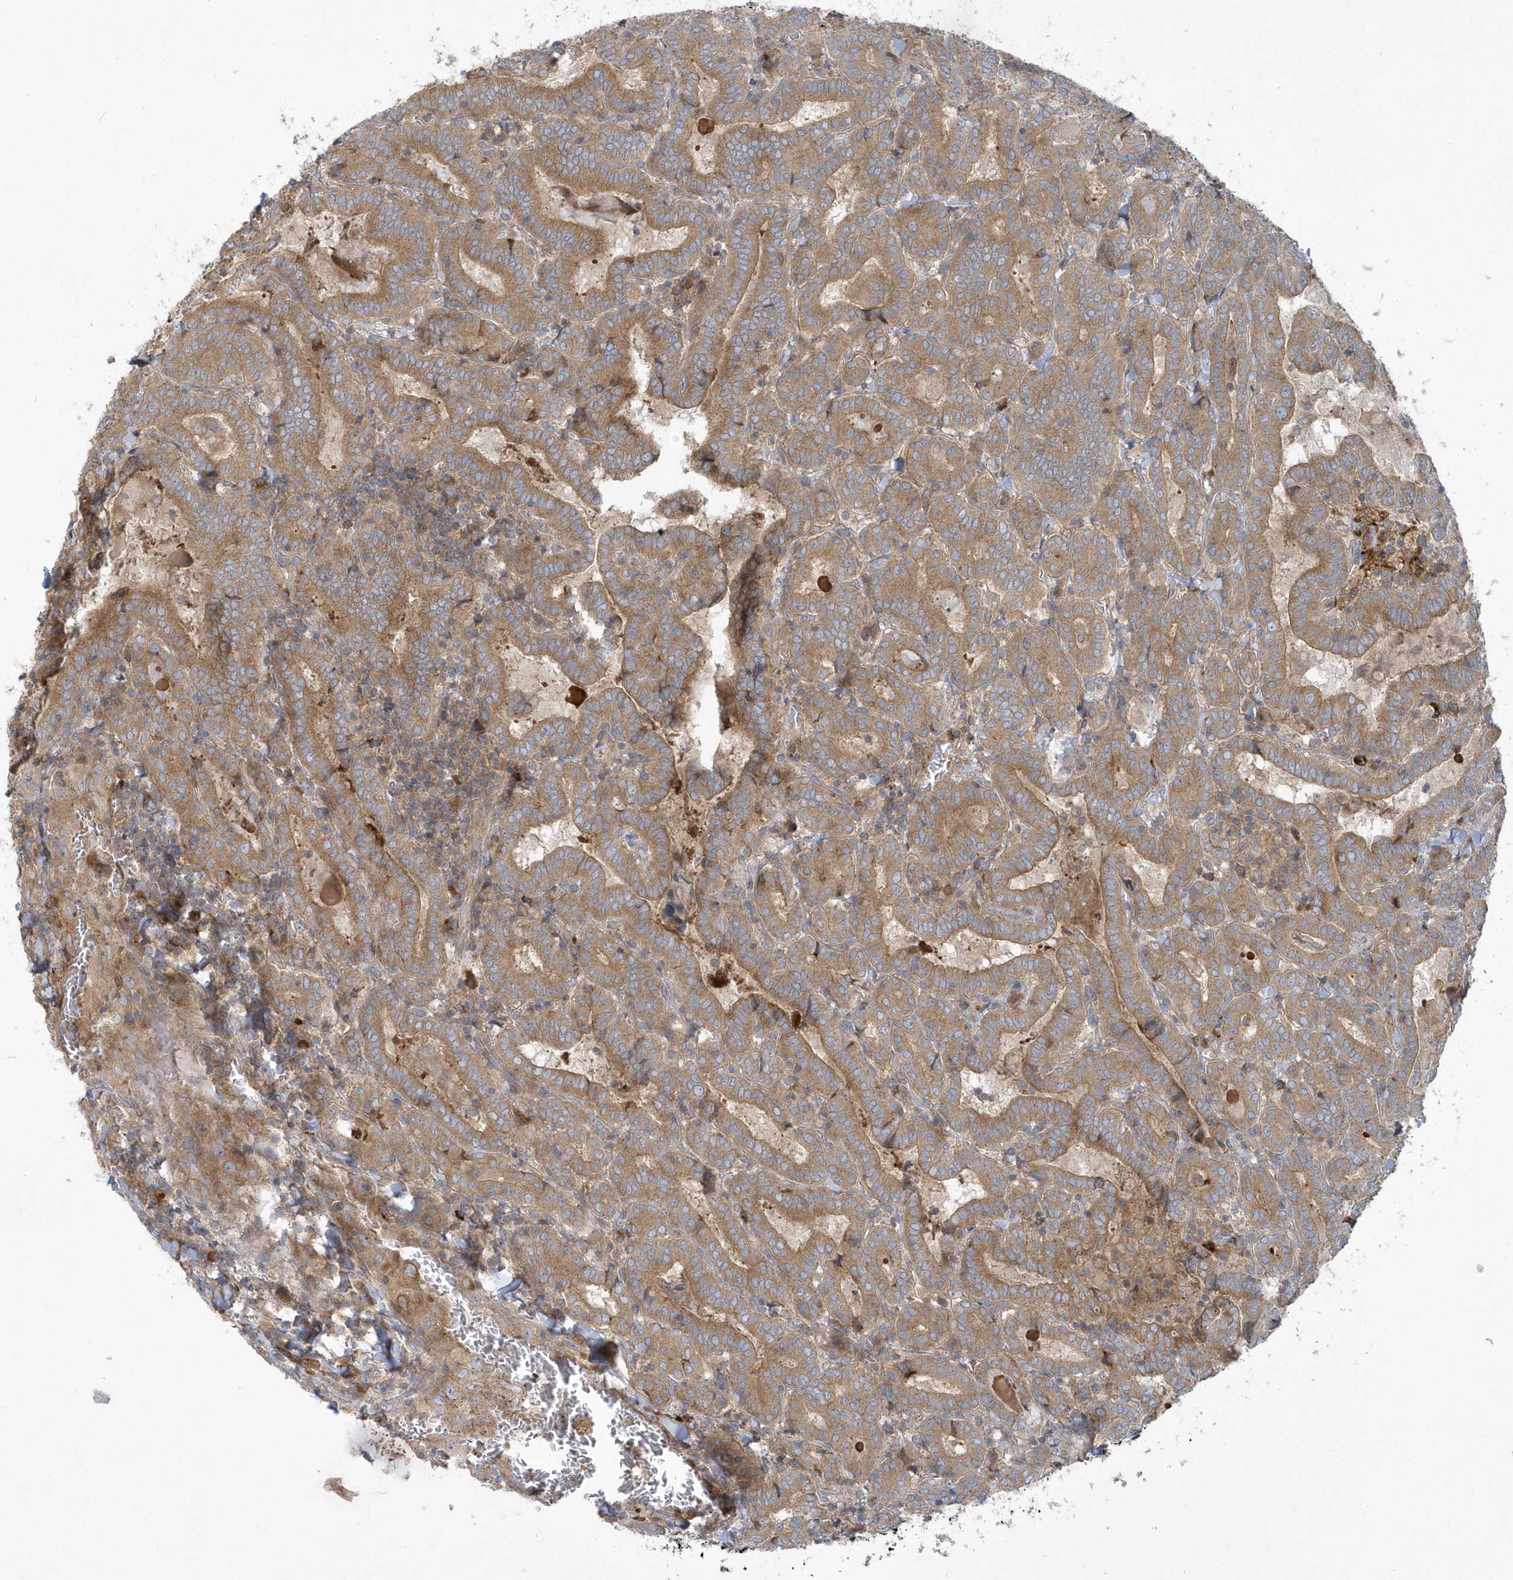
{"staining": {"intensity": "moderate", "quantity": ">75%", "location": "cytoplasmic/membranous"}, "tissue": "thyroid cancer", "cell_type": "Tumor cells", "image_type": "cancer", "snomed": [{"axis": "morphology", "description": "Papillary adenocarcinoma, NOS"}, {"axis": "topography", "description": "Thyroid gland"}], "caption": "Human papillary adenocarcinoma (thyroid) stained with a brown dye exhibits moderate cytoplasmic/membranous positive expression in about >75% of tumor cells.", "gene": "CNOT10", "patient": {"sex": "female", "age": 72}}